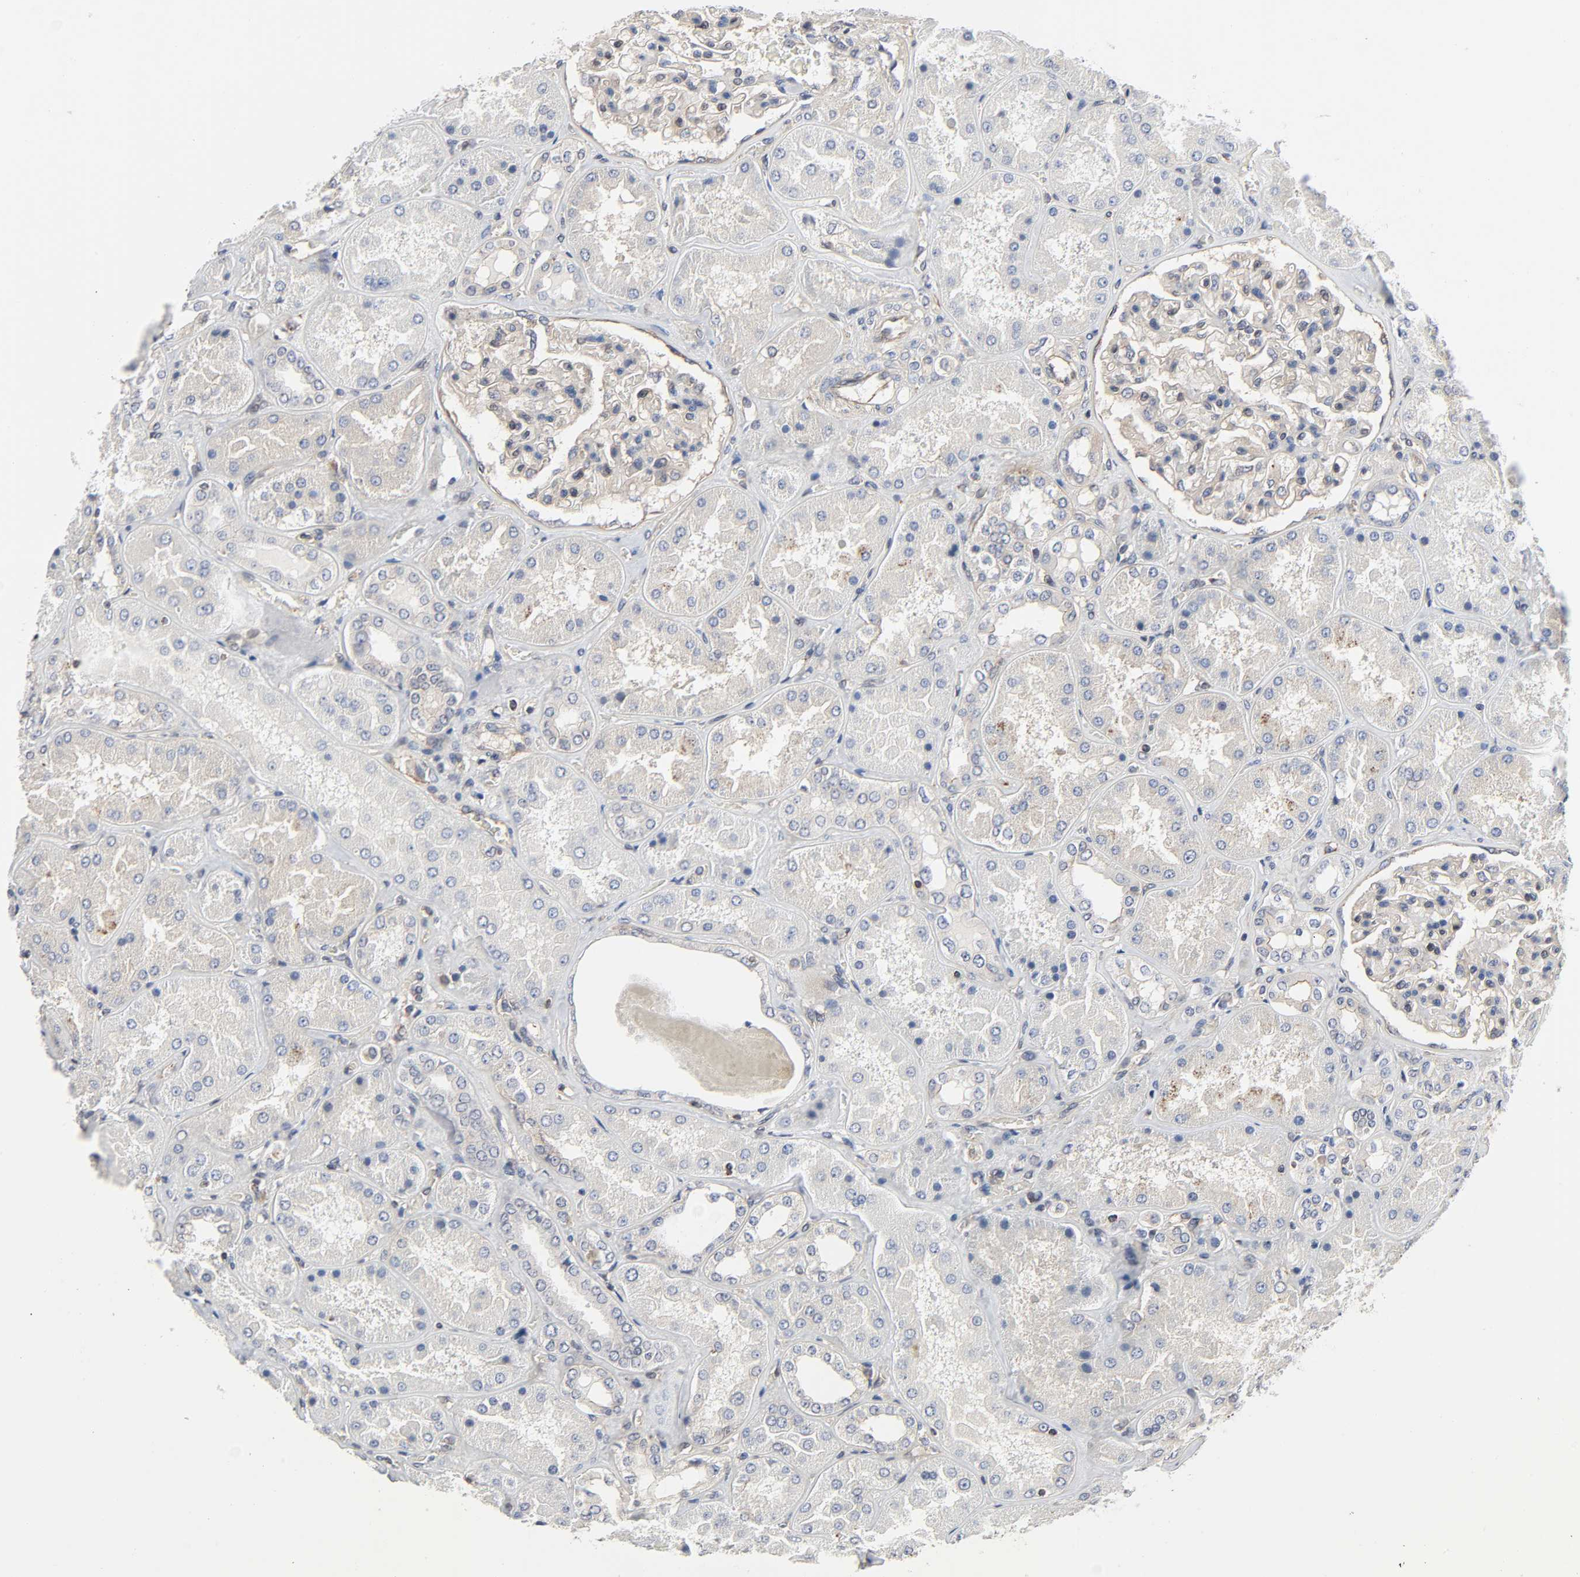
{"staining": {"intensity": "weak", "quantity": "<25%", "location": "cytoplasmic/membranous"}, "tissue": "kidney", "cell_type": "Cells in glomeruli", "image_type": "normal", "snomed": [{"axis": "morphology", "description": "Normal tissue, NOS"}, {"axis": "topography", "description": "Kidney"}], "caption": "There is no significant positivity in cells in glomeruli of kidney. The staining is performed using DAB brown chromogen with nuclei counter-stained in using hematoxylin.", "gene": "DDX10", "patient": {"sex": "female", "age": 56}}